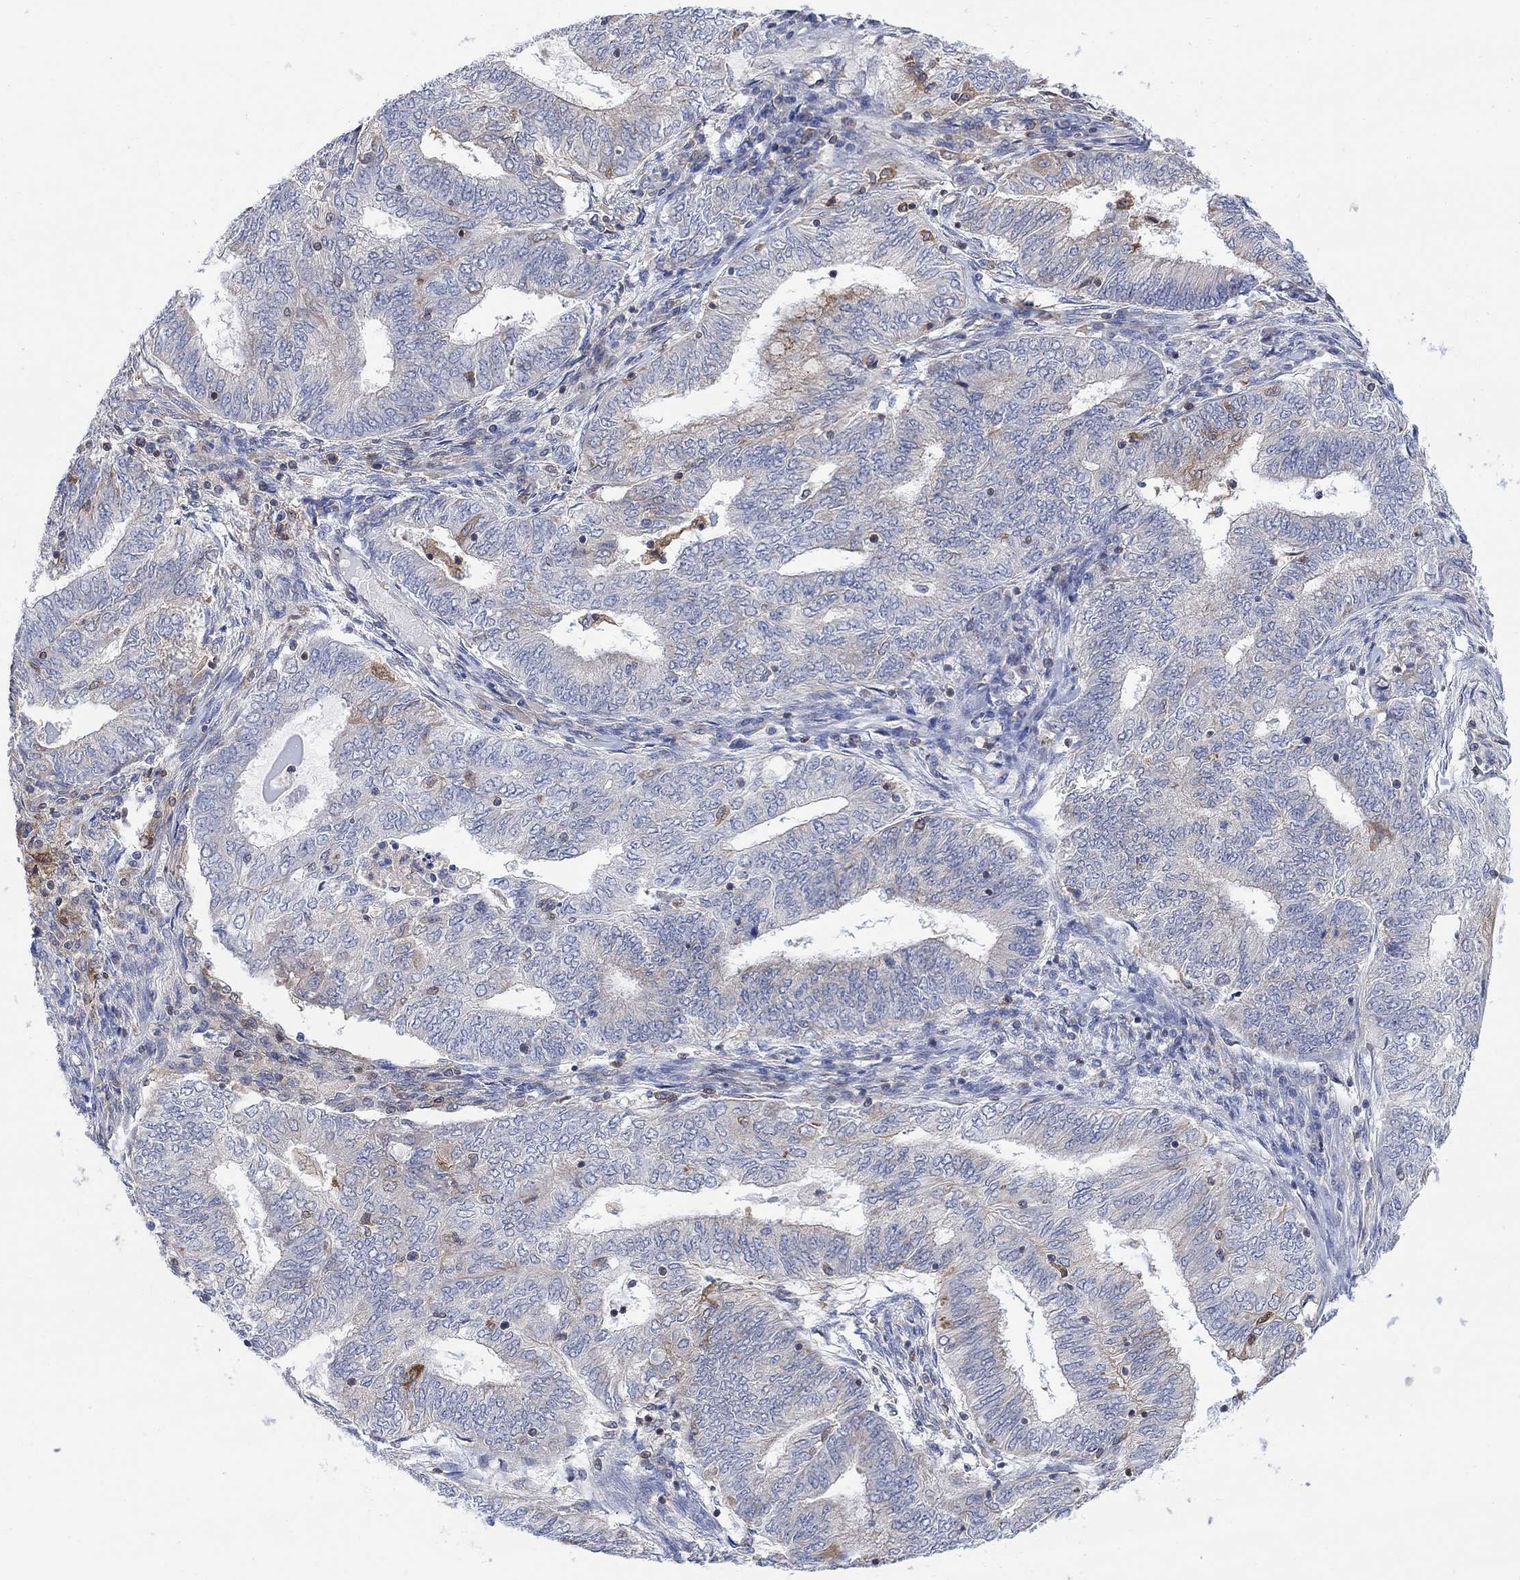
{"staining": {"intensity": "moderate", "quantity": "<25%", "location": "cytoplasmic/membranous"}, "tissue": "endometrial cancer", "cell_type": "Tumor cells", "image_type": "cancer", "snomed": [{"axis": "morphology", "description": "Adenocarcinoma, NOS"}, {"axis": "topography", "description": "Endometrium"}], "caption": "Immunohistochemical staining of human endometrial cancer exhibits moderate cytoplasmic/membranous protein positivity in approximately <25% of tumor cells.", "gene": "GBP5", "patient": {"sex": "female", "age": 62}}